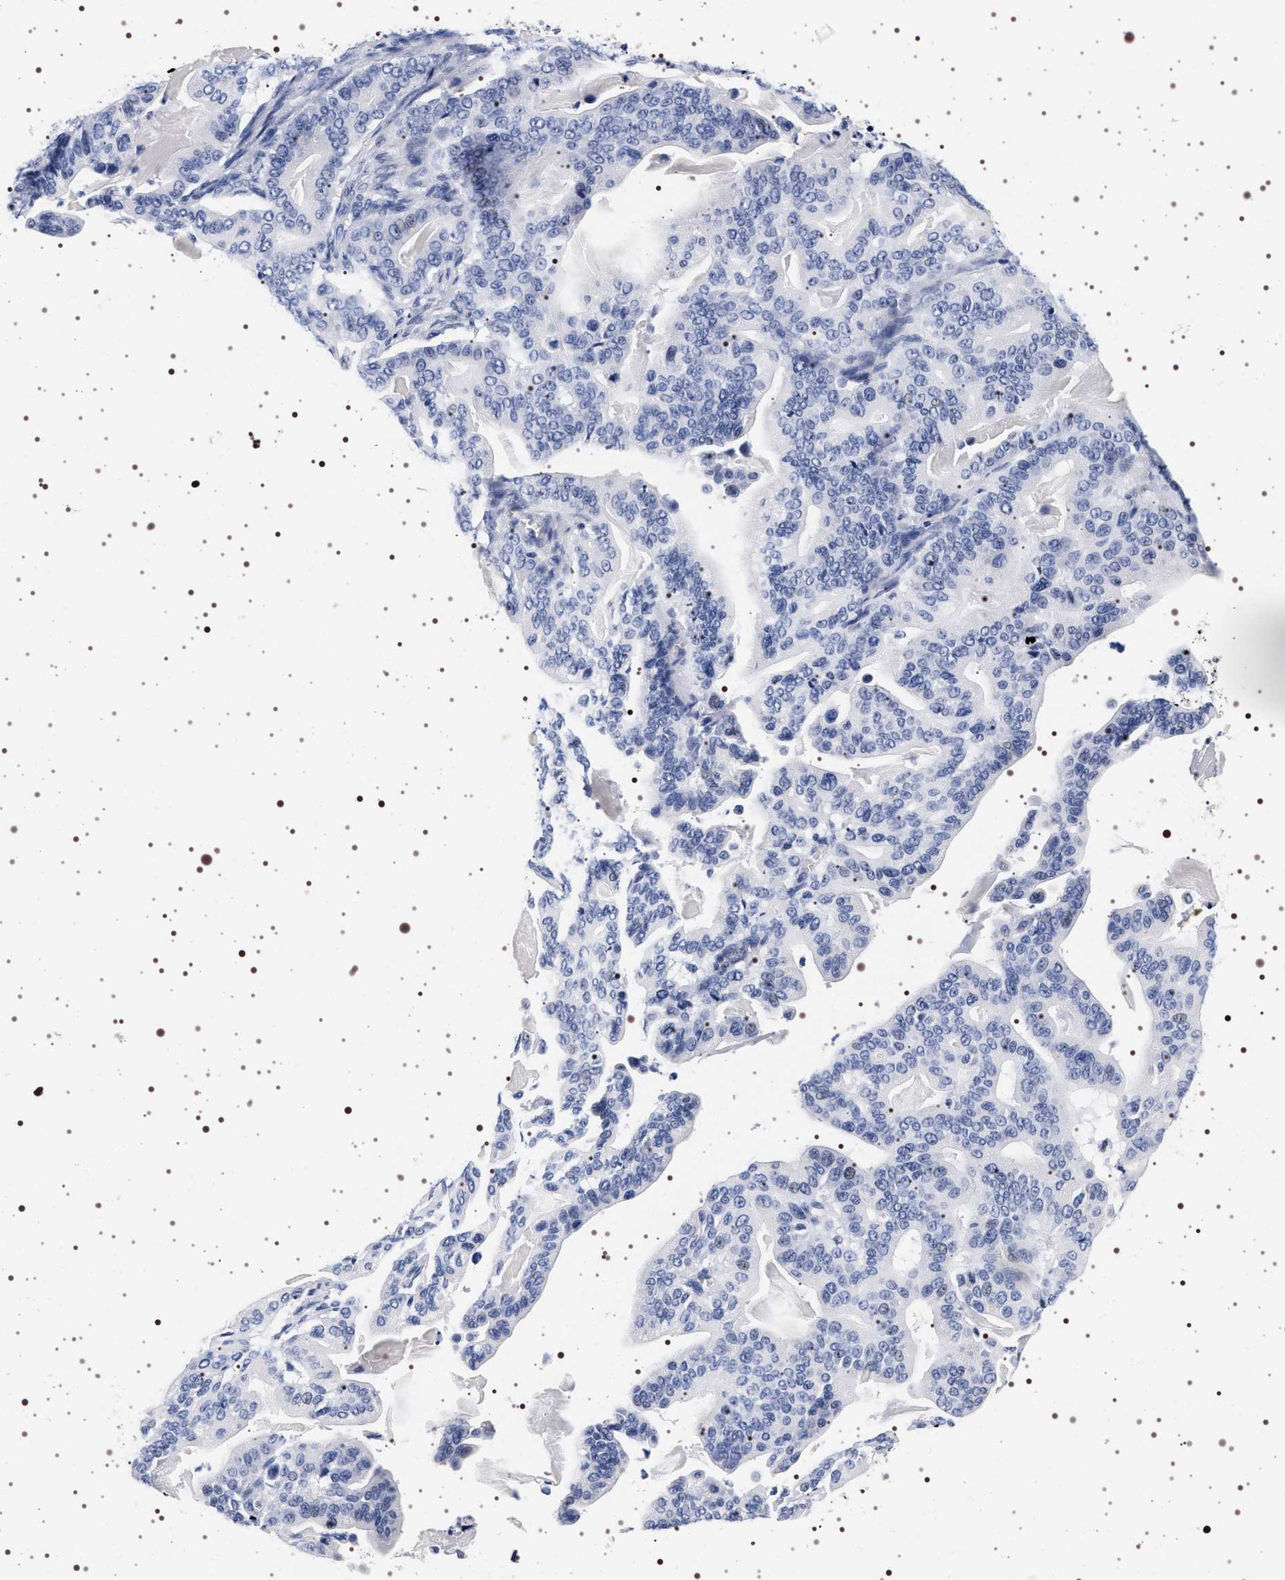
{"staining": {"intensity": "negative", "quantity": "none", "location": "none"}, "tissue": "pancreatic cancer", "cell_type": "Tumor cells", "image_type": "cancer", "snomed": [{"axis": "morphology", "description": "Adenocarcinoma, NOS"}, {"axis": "topography", "description": "Pancreas"}], "caption": "Immunohistochemistry (IHC) of pancreatic adenocarcinoma exhibits no staining in tumor cells.", "gene": "SYN1", "patient": {"sex": "male", "age": 63}}